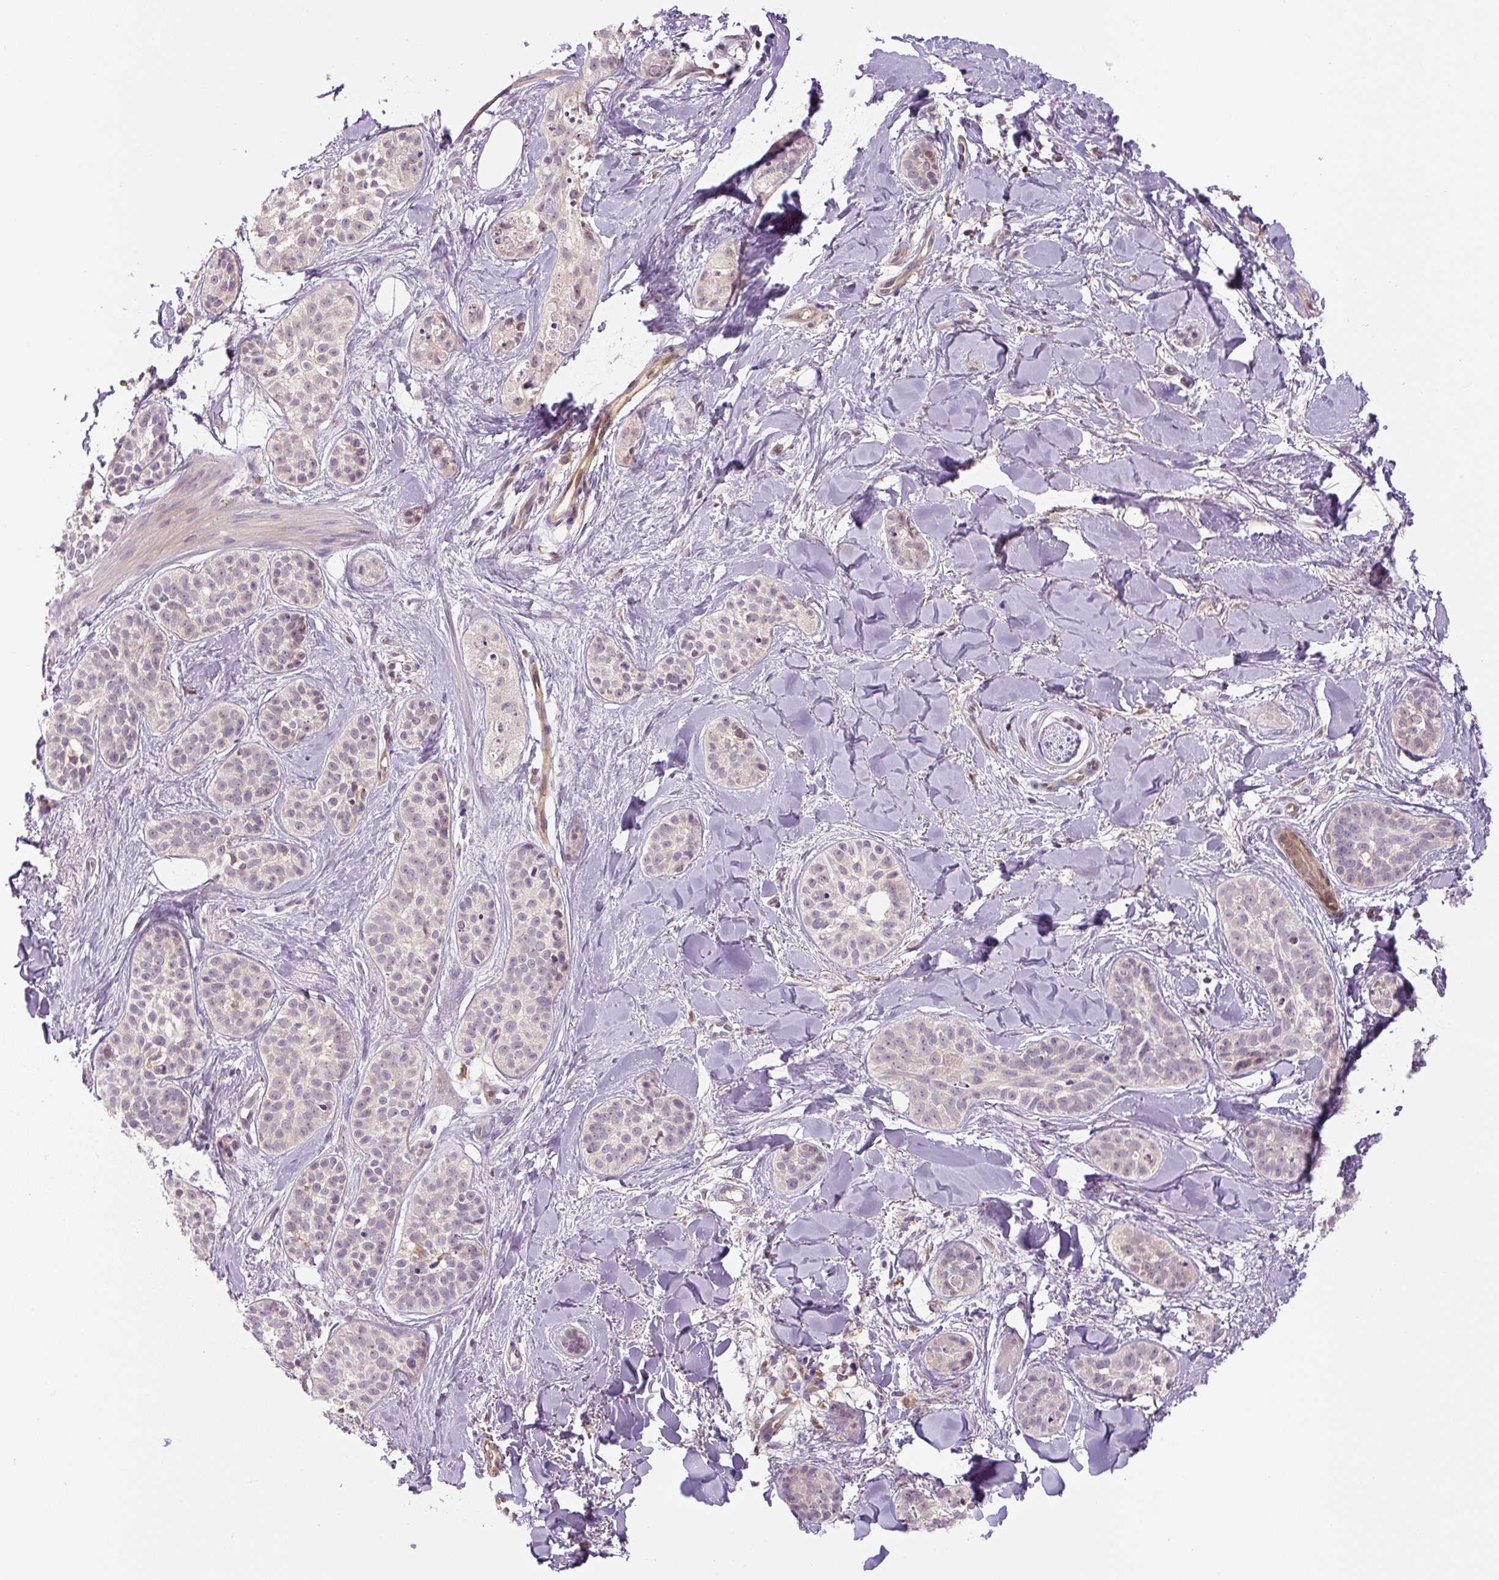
{"staining": {"intensity": "weak", "quantity": "<25%", "location": "nuclear"}, "tissue": "skin cancer", "cell_type": "Tumor cells", "image_type": "cancer", "snomed": [{"axis": "morphology", "description": "Basal cell carcinoma"}, {"axis": "topography", "description": "Skin"}], "caption": "Tumor cells are negative for brown protein staining in basal cell carcinoma (skin). (Immunohistochemistry (ihc), brightfield microscopy, high magnification).", "gene": "SPSB2", "patient": {"sex": "male", "age": 52}}